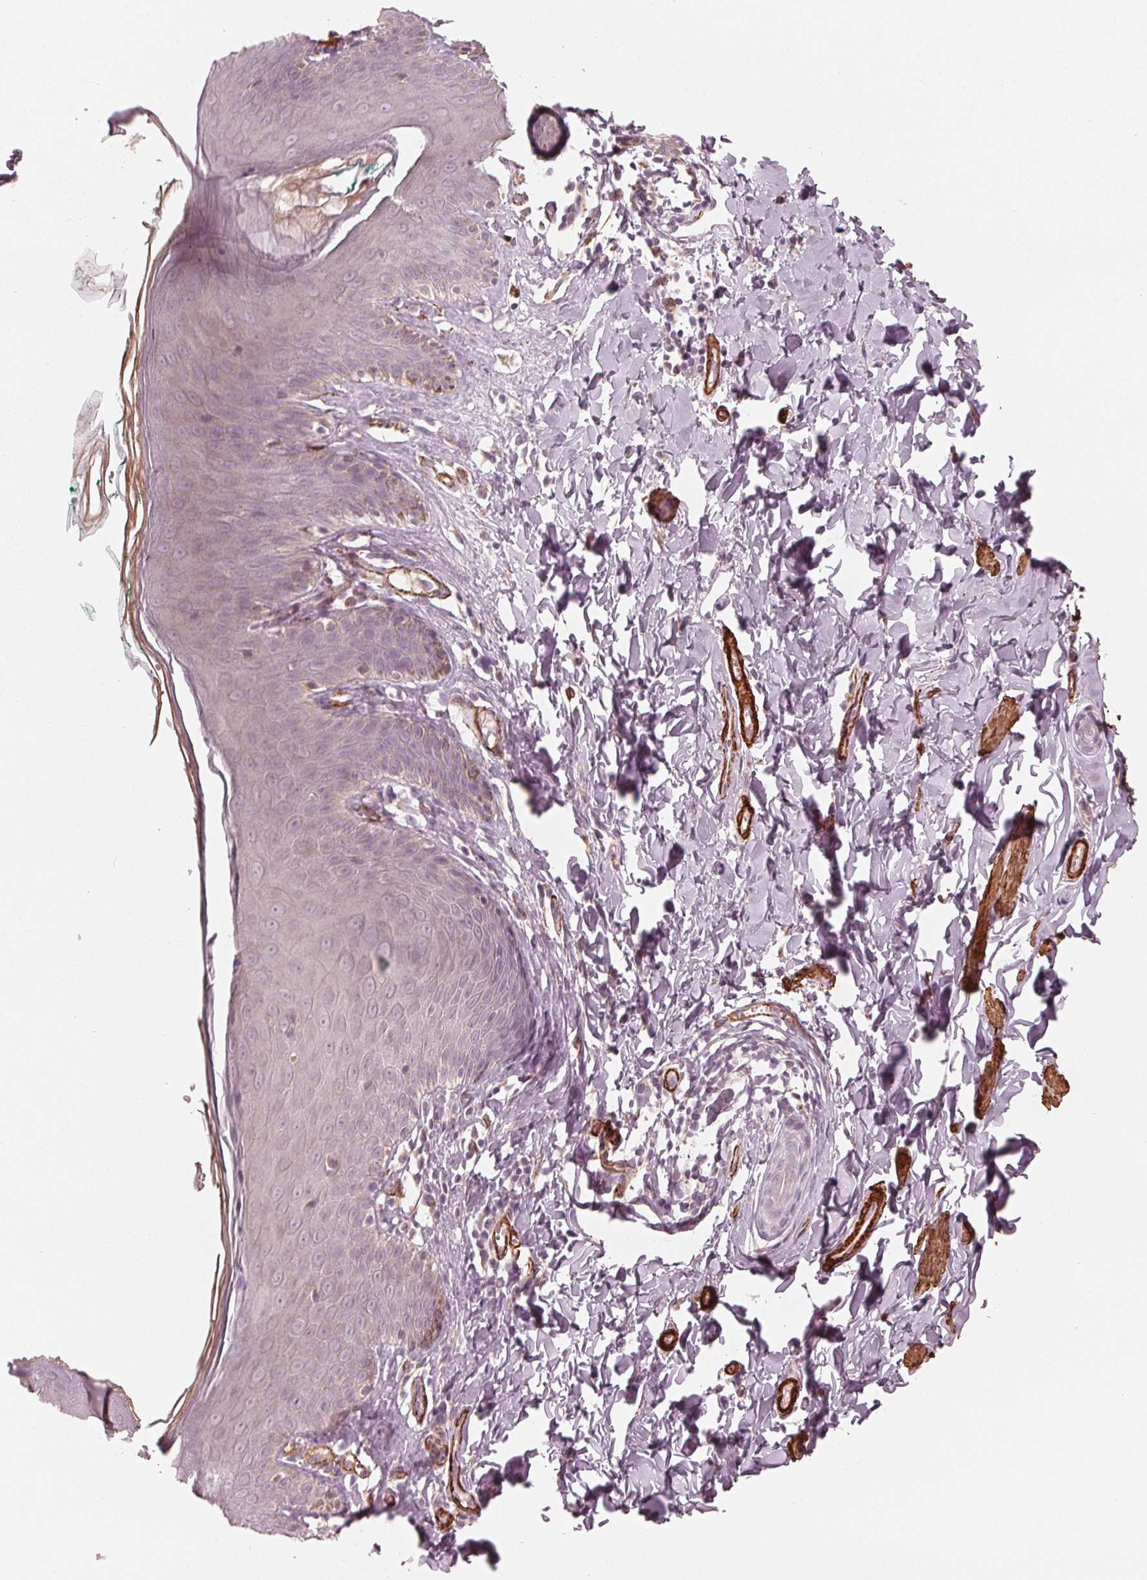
{"staining": {"intensity": "negative", "quantity": "none", "location": "none"}, "tissue": "skin", "cell_type": "Epidermal cells", "image_type": "normal", "snomed": [{"axis": "morphology", "description": "Normal tissue, NOS"}, {"axis": "topography", "description": "Vulva"}, {"axis": "topography", "description": "Peripheral nerve tissue"}], "caption": "This photomicrograph is of normal skin stained with immunohistochemistry to label a protein in brown with the nuclei are counter-stained blue. There is no staining in epidermal cells.", "gene": "MIER3", "patient": {"sex": "female", "age": 66}}